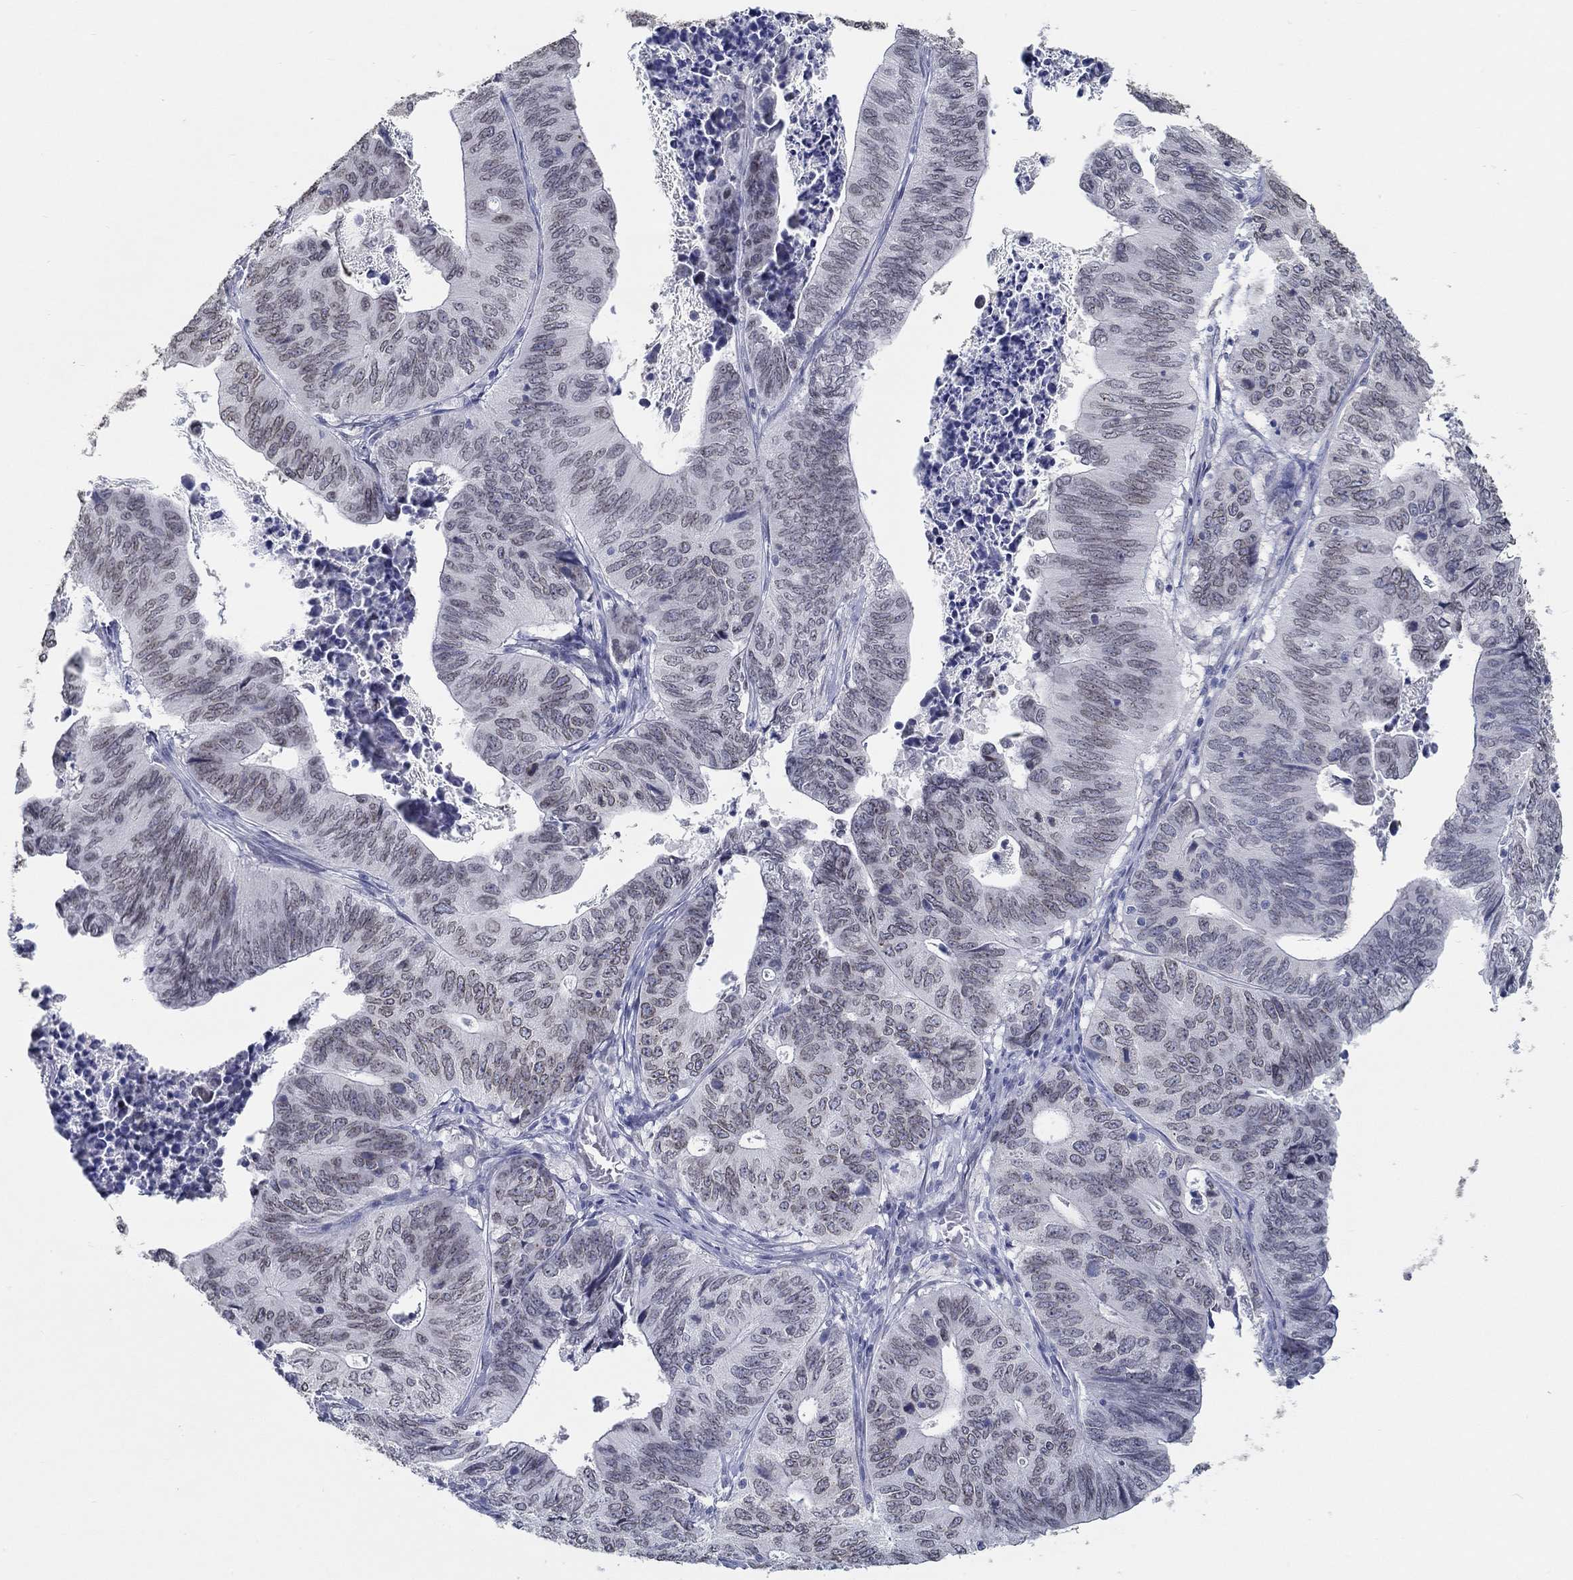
{"staining": {"intensity": "negative", "quantity": "none", "location": "none"}, "tissue": "stomach cancer", "cell_type": "Tumor cells", "image_type": "cancer", "snomed": [{"axis": "morphology", "description": "Adenocarcinoma, NOS"}, {"axis": "topography", "description": "Stomach, upper"}], "caption": "This micrograph is of stomach cancer (adenocarcinoma) stained with immunohistochemistry to label a protein in brown with the nuclei are counter-stained blue. There is no expression in tumor cells.", "gene": "NUP155", "patient": {"sex": "female", "age": 67}}